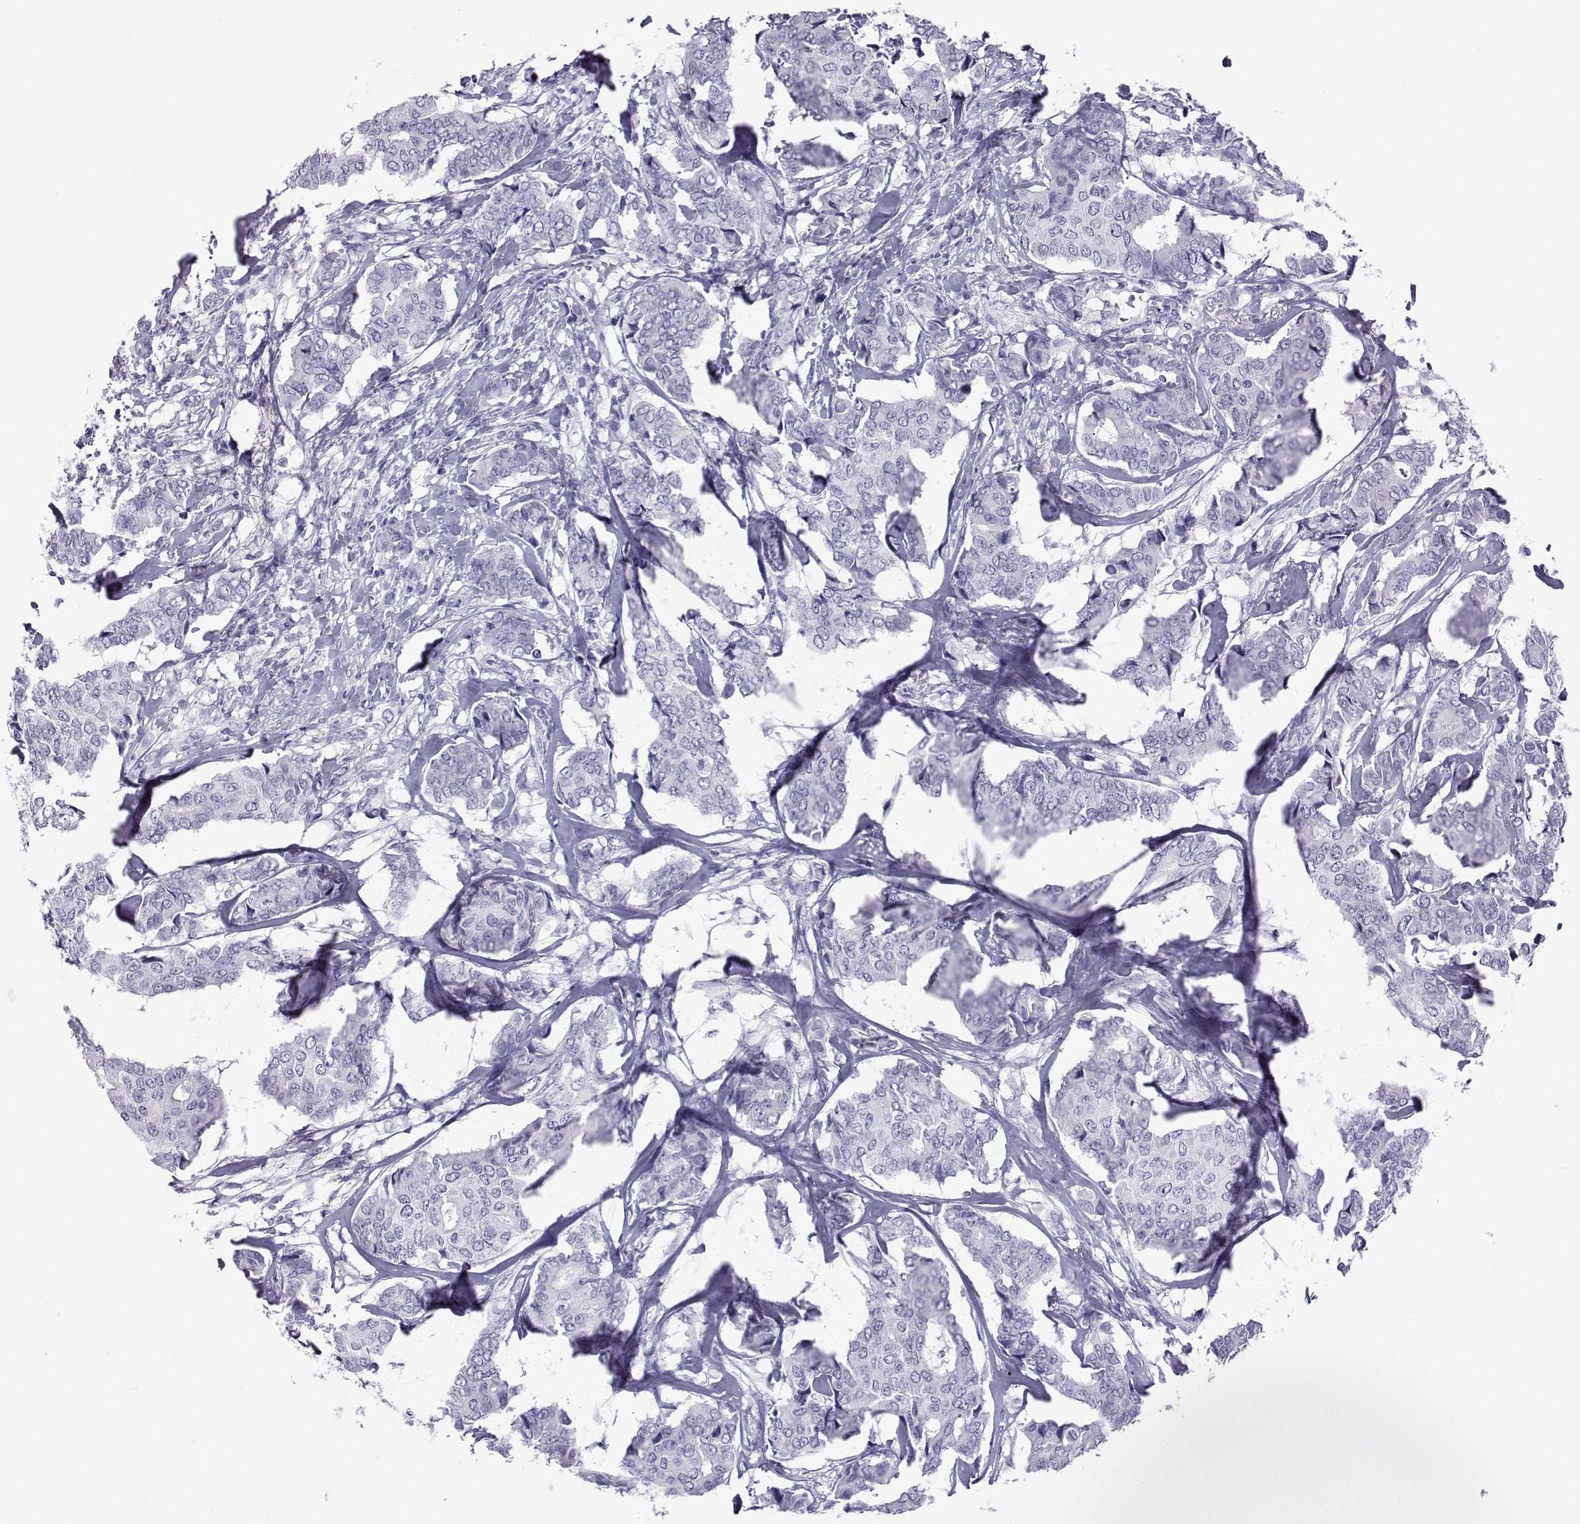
{"staining": {"intensity": "negative", "quantity": "none", "location": "none"}, "tissue": "breast cancer", "cell_type": "Tumor cells", "image_type": "cancer", "snomed": [{"axis": "morphology", "description": "Duct carcinoma"}, {"axis": "topography", "description": "Breast"}], "caption": "The photomicrograph exhibits no staining of tumor cells in breast cancer.", "gene": "ACTL7A", "patient": {"sex": "female", "age": 75}}